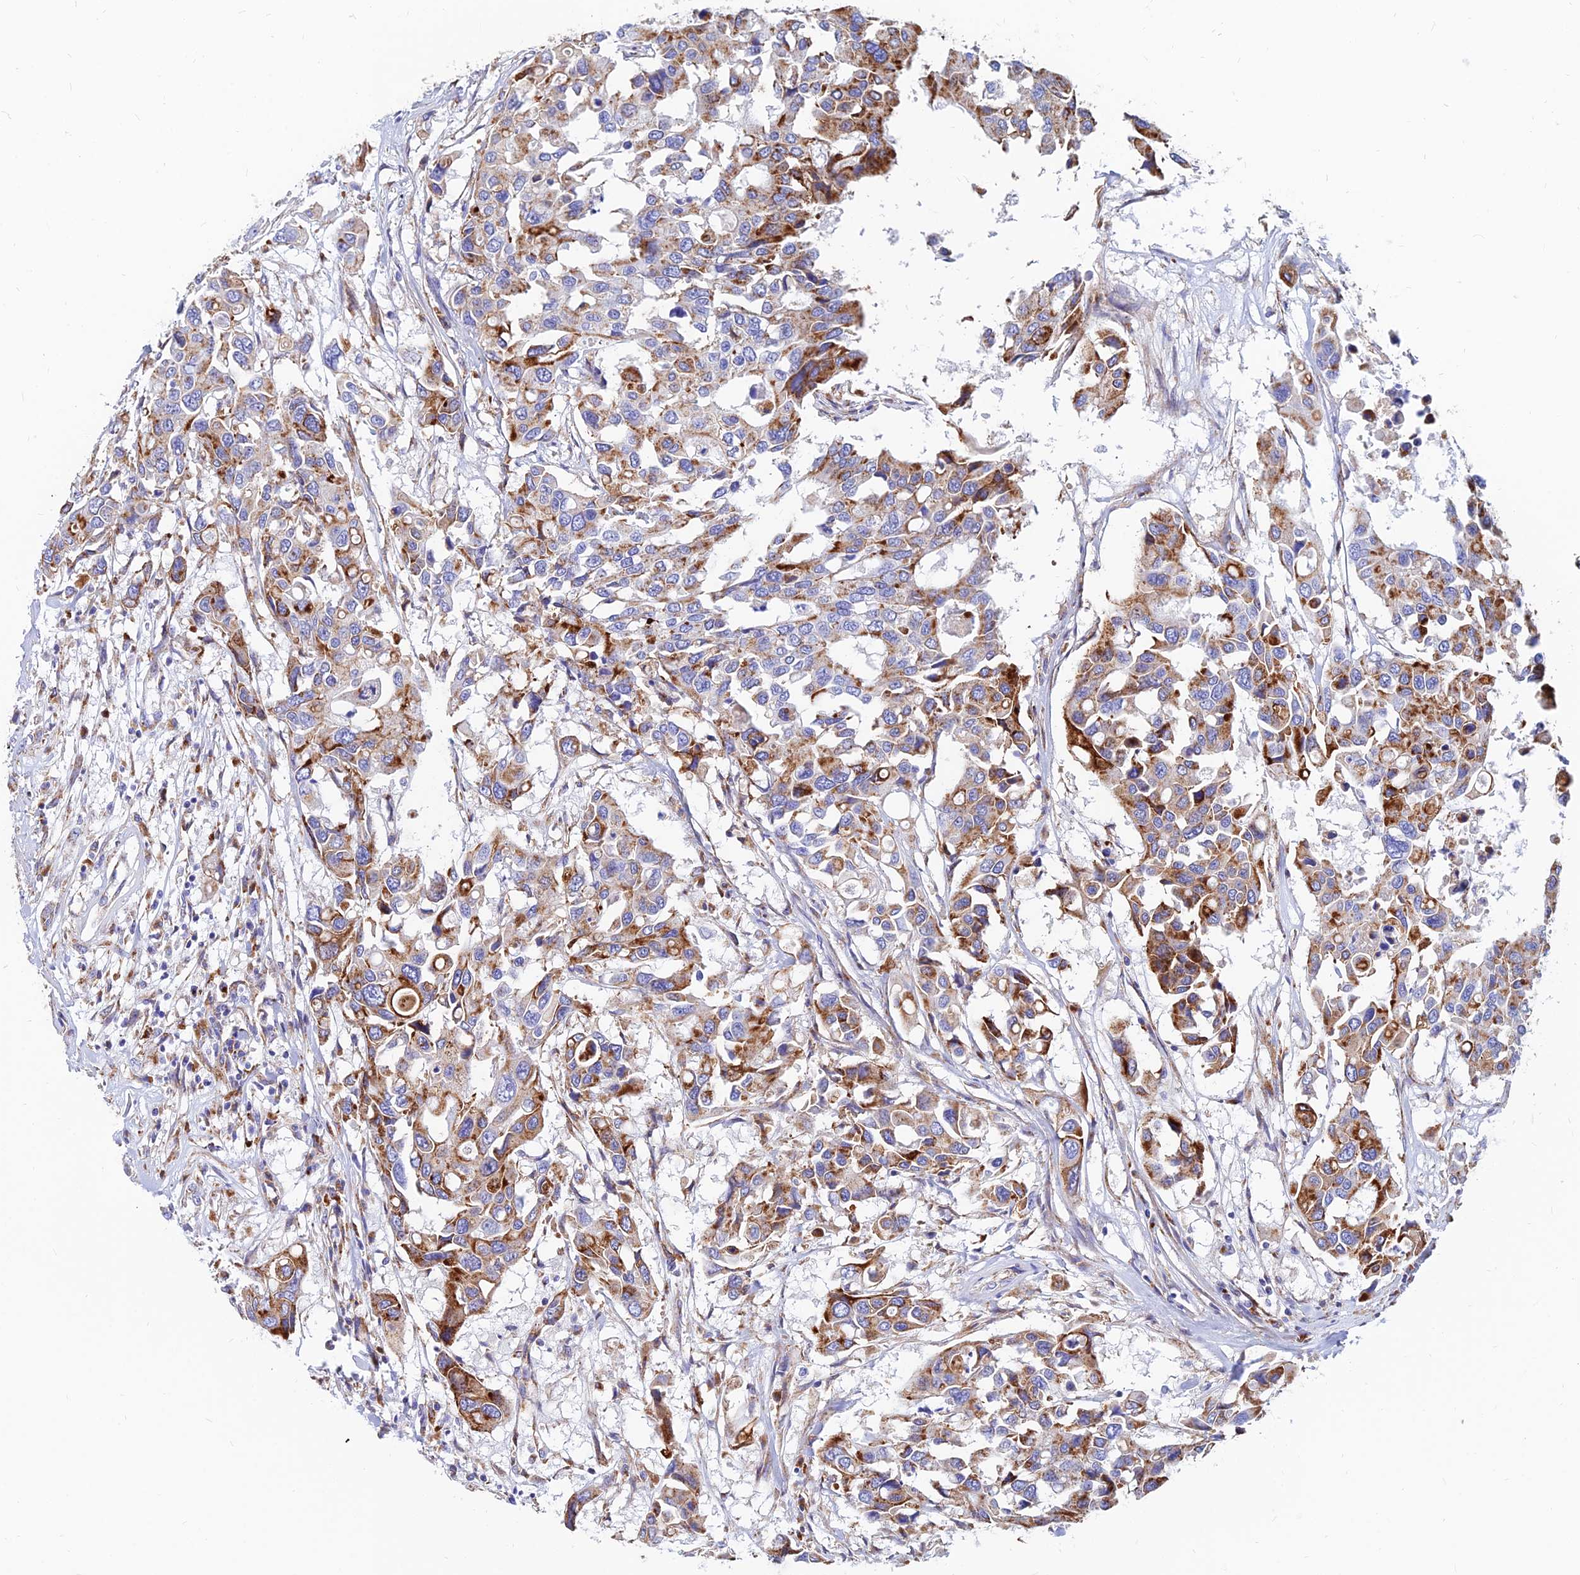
{"staining": {"intensity": "moderate", "quantity": ">75%", "location": "cytoplasmic/membranous"}, "tissue": "colorectal cancer", "cell_type": "Tumor cells", "image_type": "cancer", "snomed": [{"axis": "morphology", "description": "Adenocarcinoma, NOS"}, {"axis": "topography", "description": "Colon"}], "caption": "Immunohistochemical staining of human colorectal cancer (adenocarcinoma) reveals moderate cytoplasmic/membranous protein positivity in about >75% of tumor cells. The staining was performed using DAB, with brown indicating positive protein expression. Nuclei are stained blue with hematoxylin.", "gene": "SPNS1", "patient": {"sex": "male", "age": 77}}